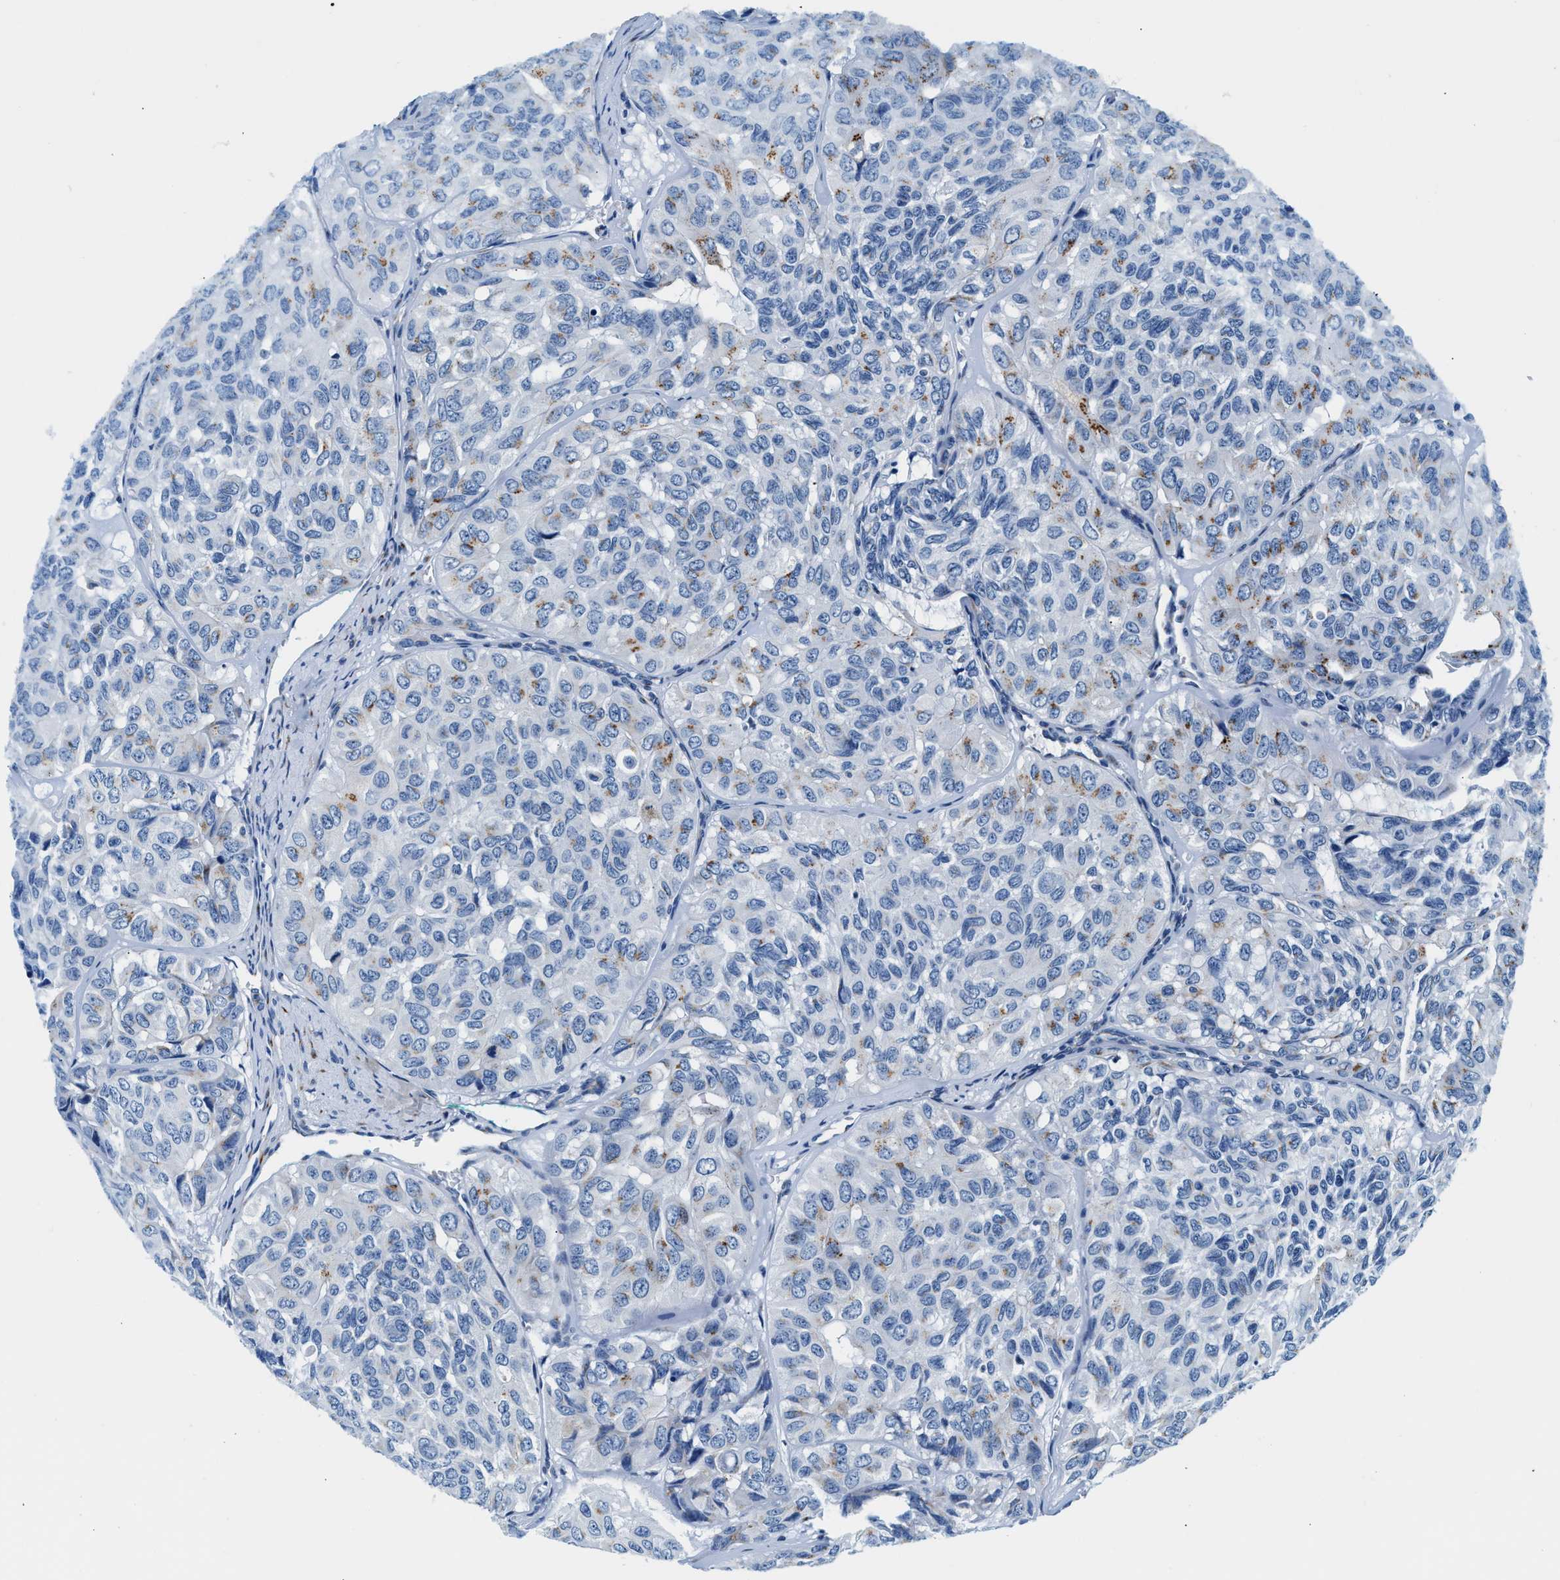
{"staining": {"intensity": "negative", "quantity": "none", "location": "none"}, "tissue": "head and neck cancer", "cell_type": "Tumor cells", "image_type": "cancer", "snomed": [{"axis": "morphology", "description": "Adenocarcinoma, NOS"}, {"axis": "topography", "description": "Salivary gland, NOS"}, {"axis": "topography", "description": "Head-Neck"}], "caption": "DAB (3,3'-diaminobenzidine) immunohistochemical staining of human head and neck cancer demonstrates no significant positivity in tumor cells.", "gene": "VPS53", "patient": {"sex": "female", "age": 76}}